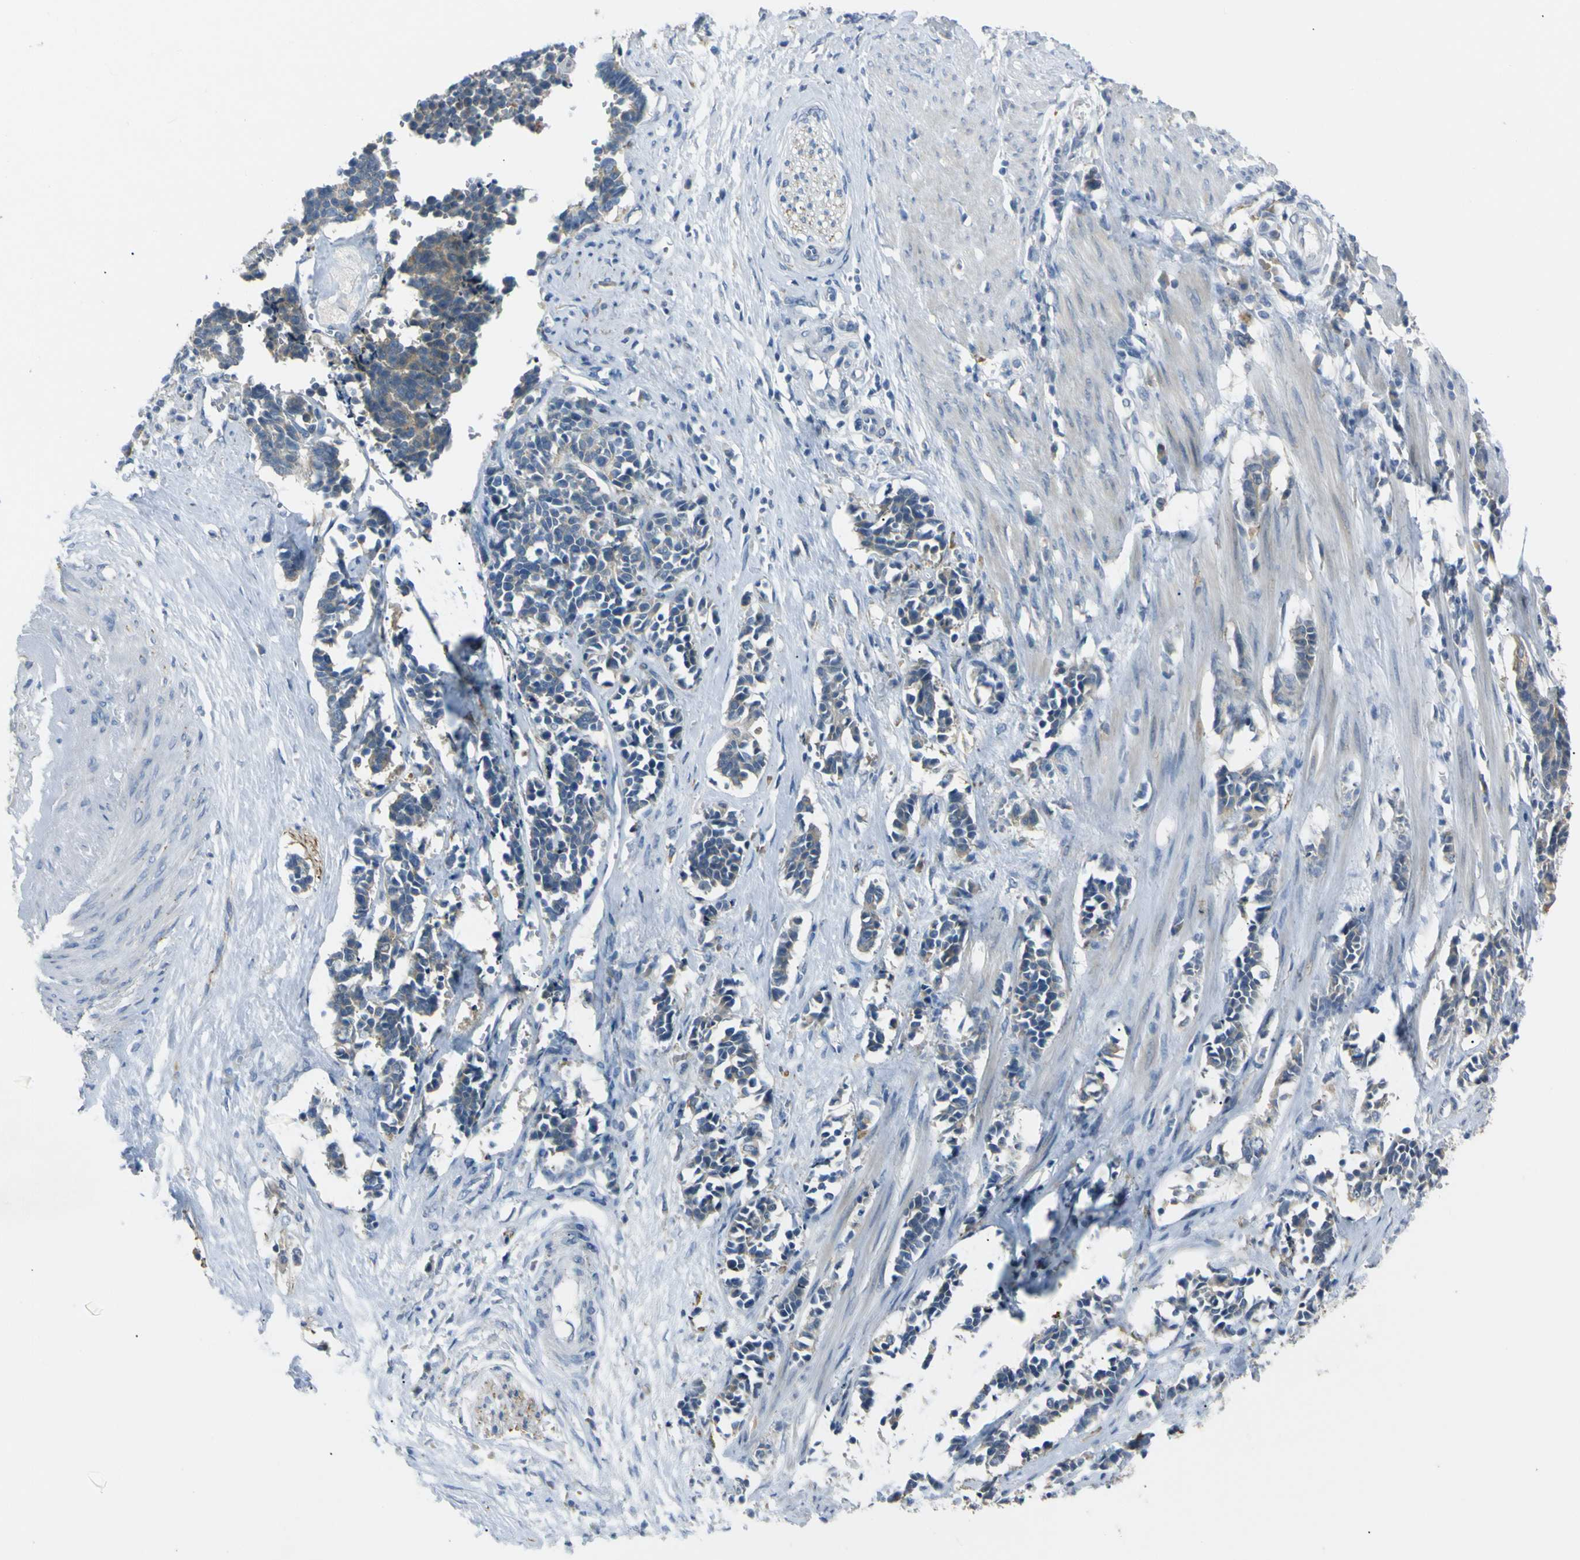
{"staining": {"intensity": "weak", "quantity": "25%-75%", "location": "cytoplasmic/membranous"}, "tissue": "cervical cancer", "cell_type": "Tumor cells", "image_type": "cancer", "snomed": [{"axis": "morphology", "description": "Squamous cell carcinoma, NOS"}, {"axis": "topography", "description": "Cervix"}], "caption": "An image of cervical cancer stained for a protein demonstrates weak cytoplasmic/membranous brown staining in tumor cells.", "gene": "C6orf89", "patient": {"sex": "female", "age": 35}}